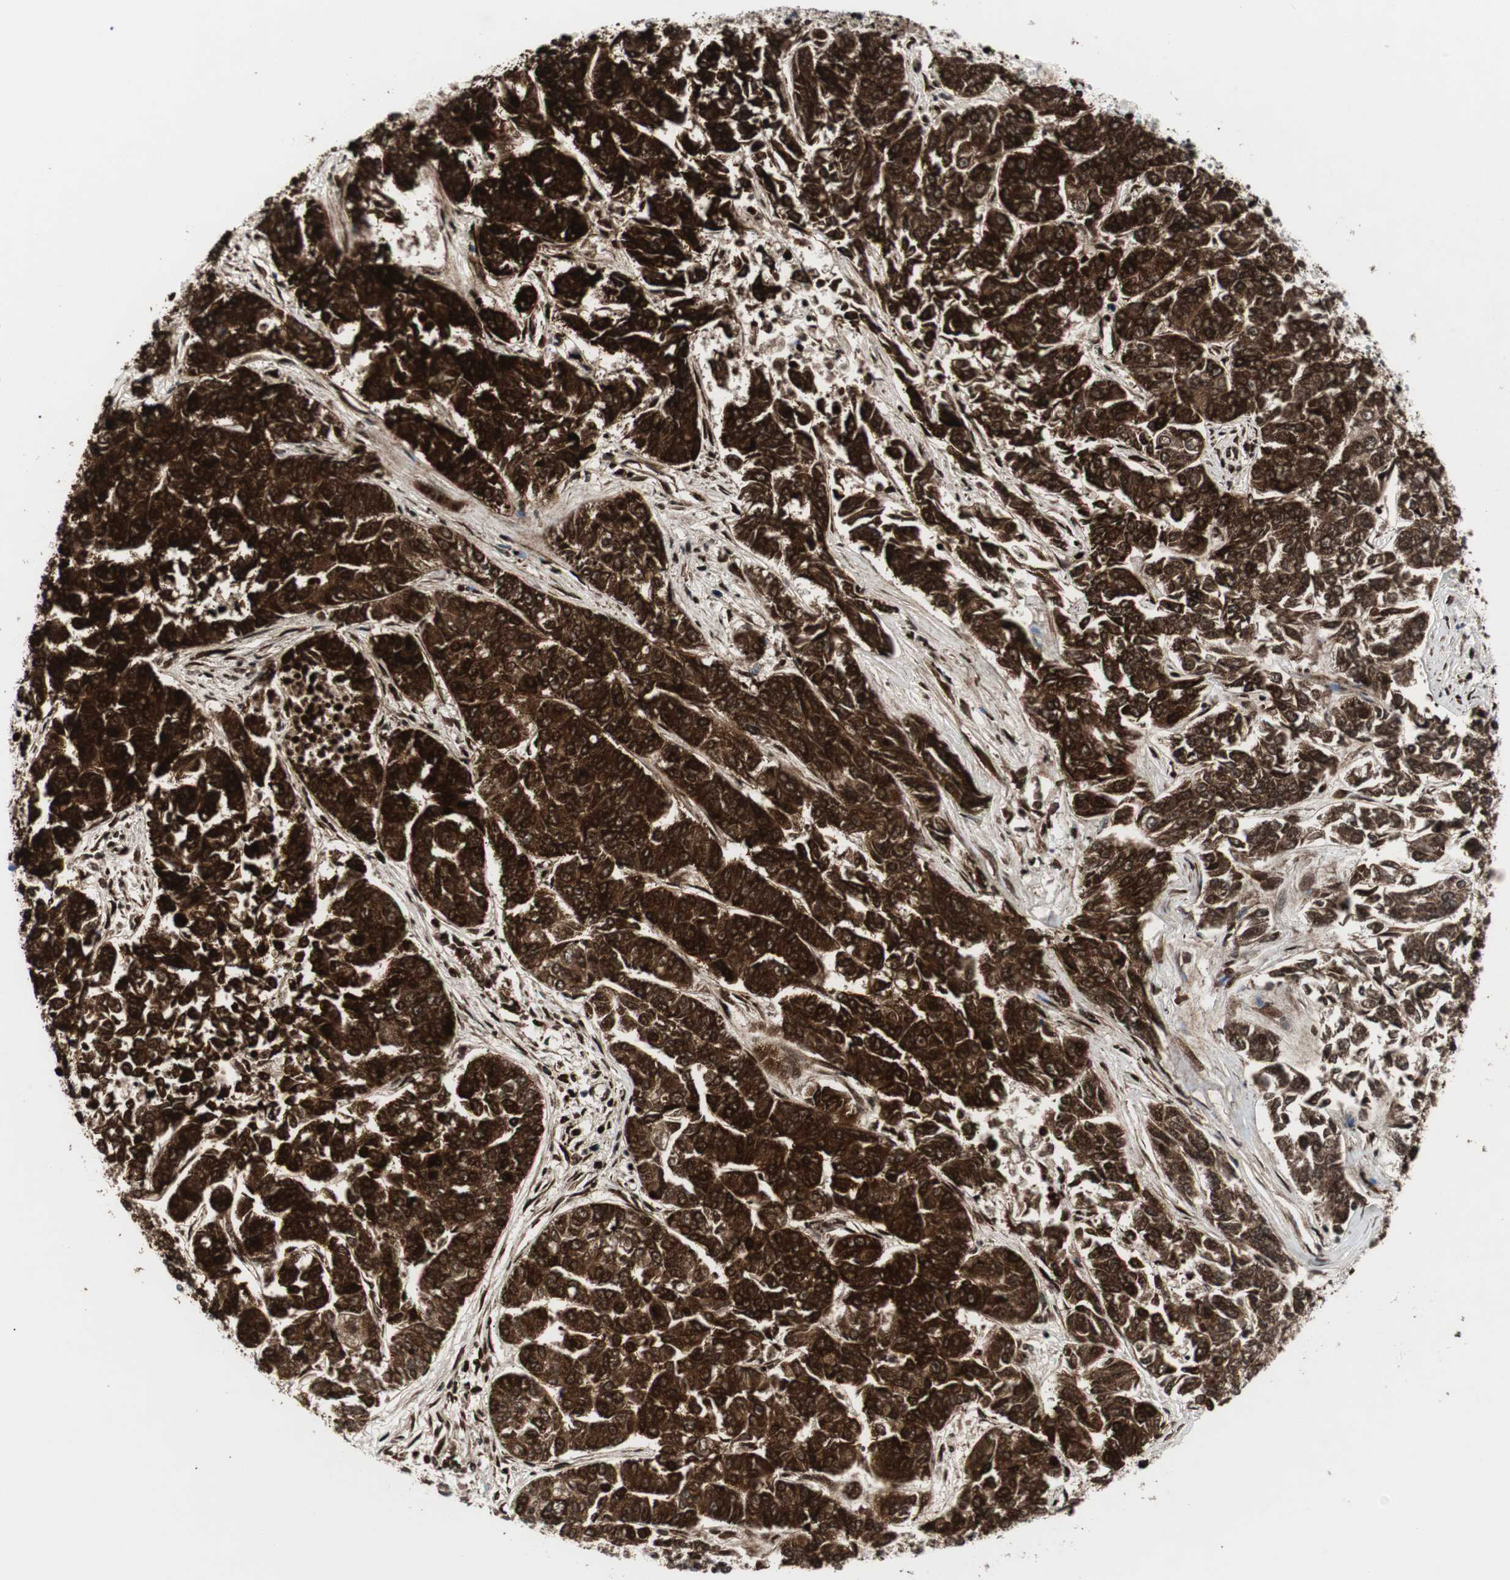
{"staining": {"intensity": "strong", "quantity": ">75%", "location": "cytoplasmic/membranous,nuclear"}, "tissue": "lung cancer", "cell_type": "Tumor cells", "image_type": "cancer", "snomed": [{"axis": "morphology", "description": "Adenocarcinoma, NOS"}, {"axis": "topography", "description": "Lung"}], "caption": "Lung adenocarcinoma stained for a protein reveals strong cytoplasmic/membranous and nuclear positivity in tumor cells. (Brightfield microscopy of DAB IHC at high magnification).", "gene": "NCL", "patient": {"sex": "male", "age": 84}}